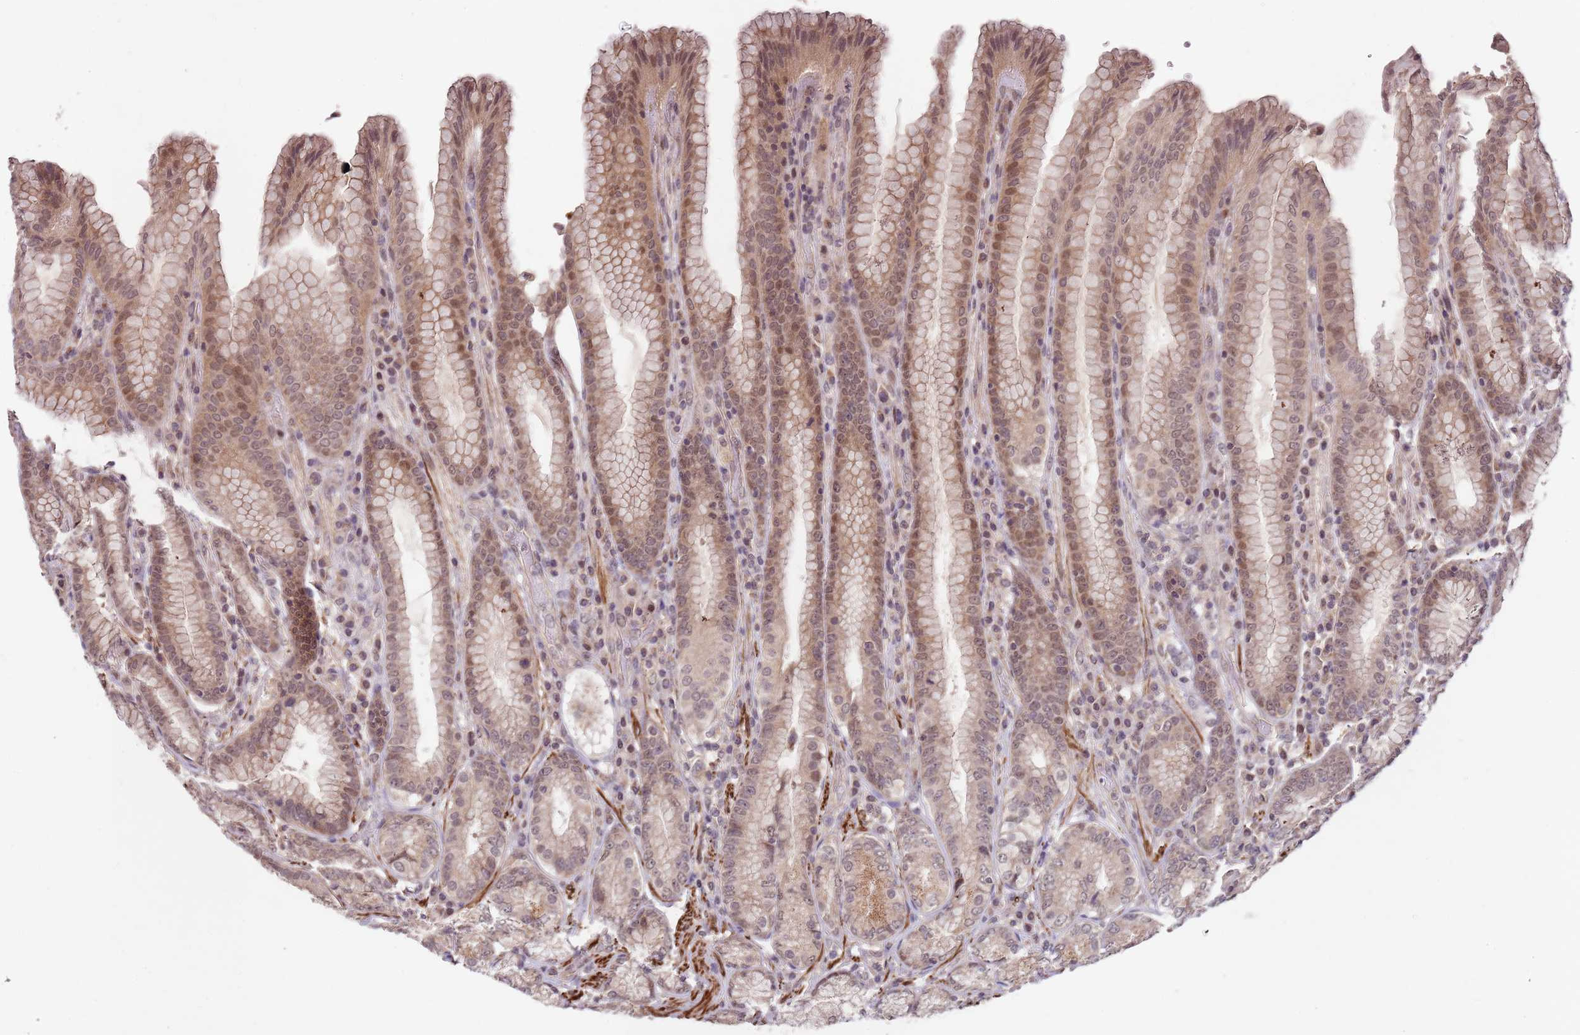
{"staining": {"intensity": "moderate", "quantity": ">75%", "location": "cytoplasmic/membranous,nuclear"}, "tissue": "stomach", "cell_type": "Glandular cells", "image_type": "normal", "snomed": [{"axis": "morphology", "description": "Normal tissue, NOS"}, {"axis": "topography", "description": "Stomach, upper"}, {"axis": "topography", "description": "Stomach, lower"}], "caption": "A brown stain shows moderate cytoplasmic/membranous,nuclear staining of a protein in glandular cells of unremarkable stomach.", "gene": "LIN37", "patient": {"sex": "female", "age": 76}}